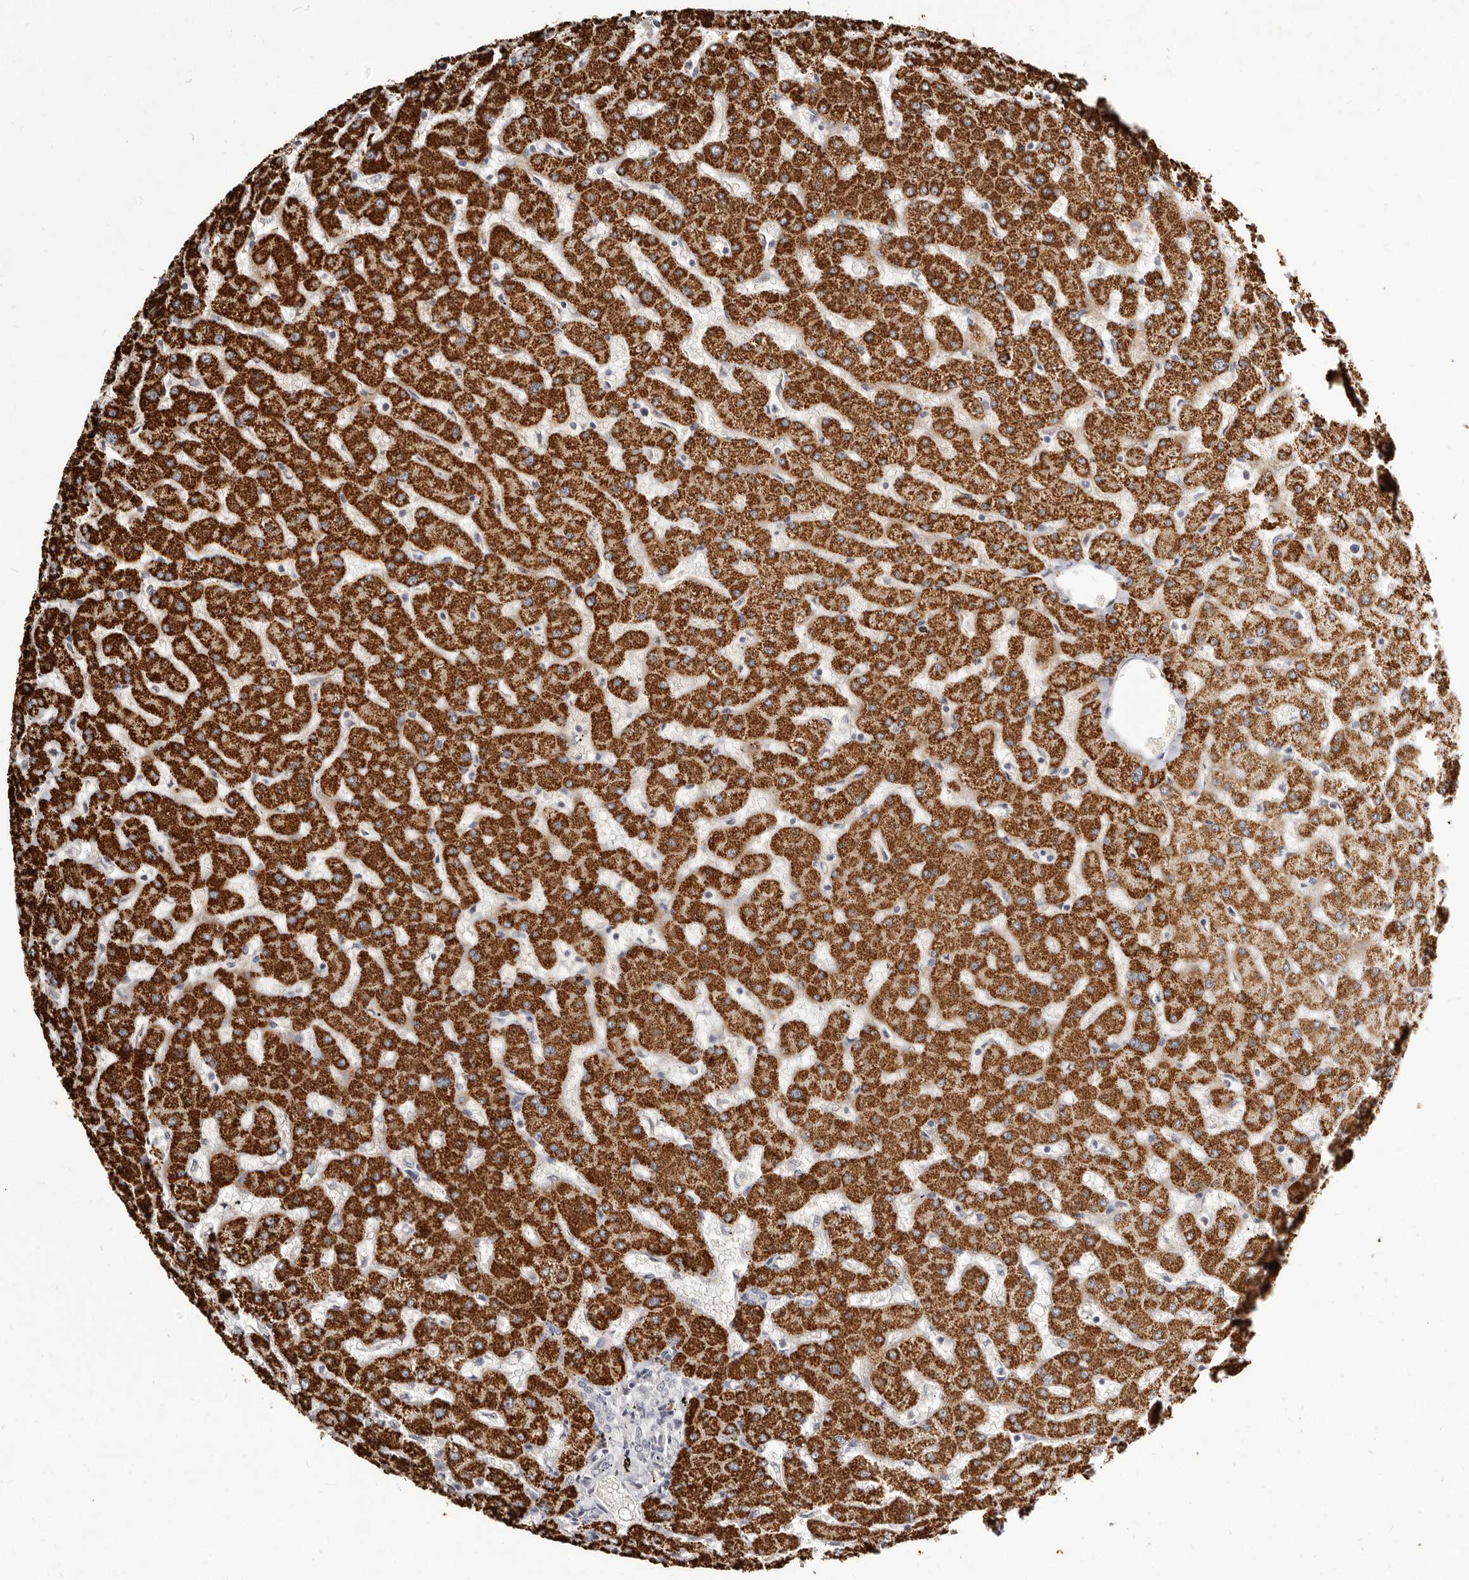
{"staining": {"intensity": "negative", "quantity": "none", "location": "none"}, "tissue": "liver", "cell_type": "Cholangiocytes", "image_type": "normal", "snomed": [{"axis": "morphology", "description": "Normal tissue, NOS"}, {"axis": "topography", "description": "Liver"}], "caption": "The IHC image has no significant expression in cholangiocytes of liver.", "gene": "LCORL", "patient": {"sex": "female", "age": 63}}